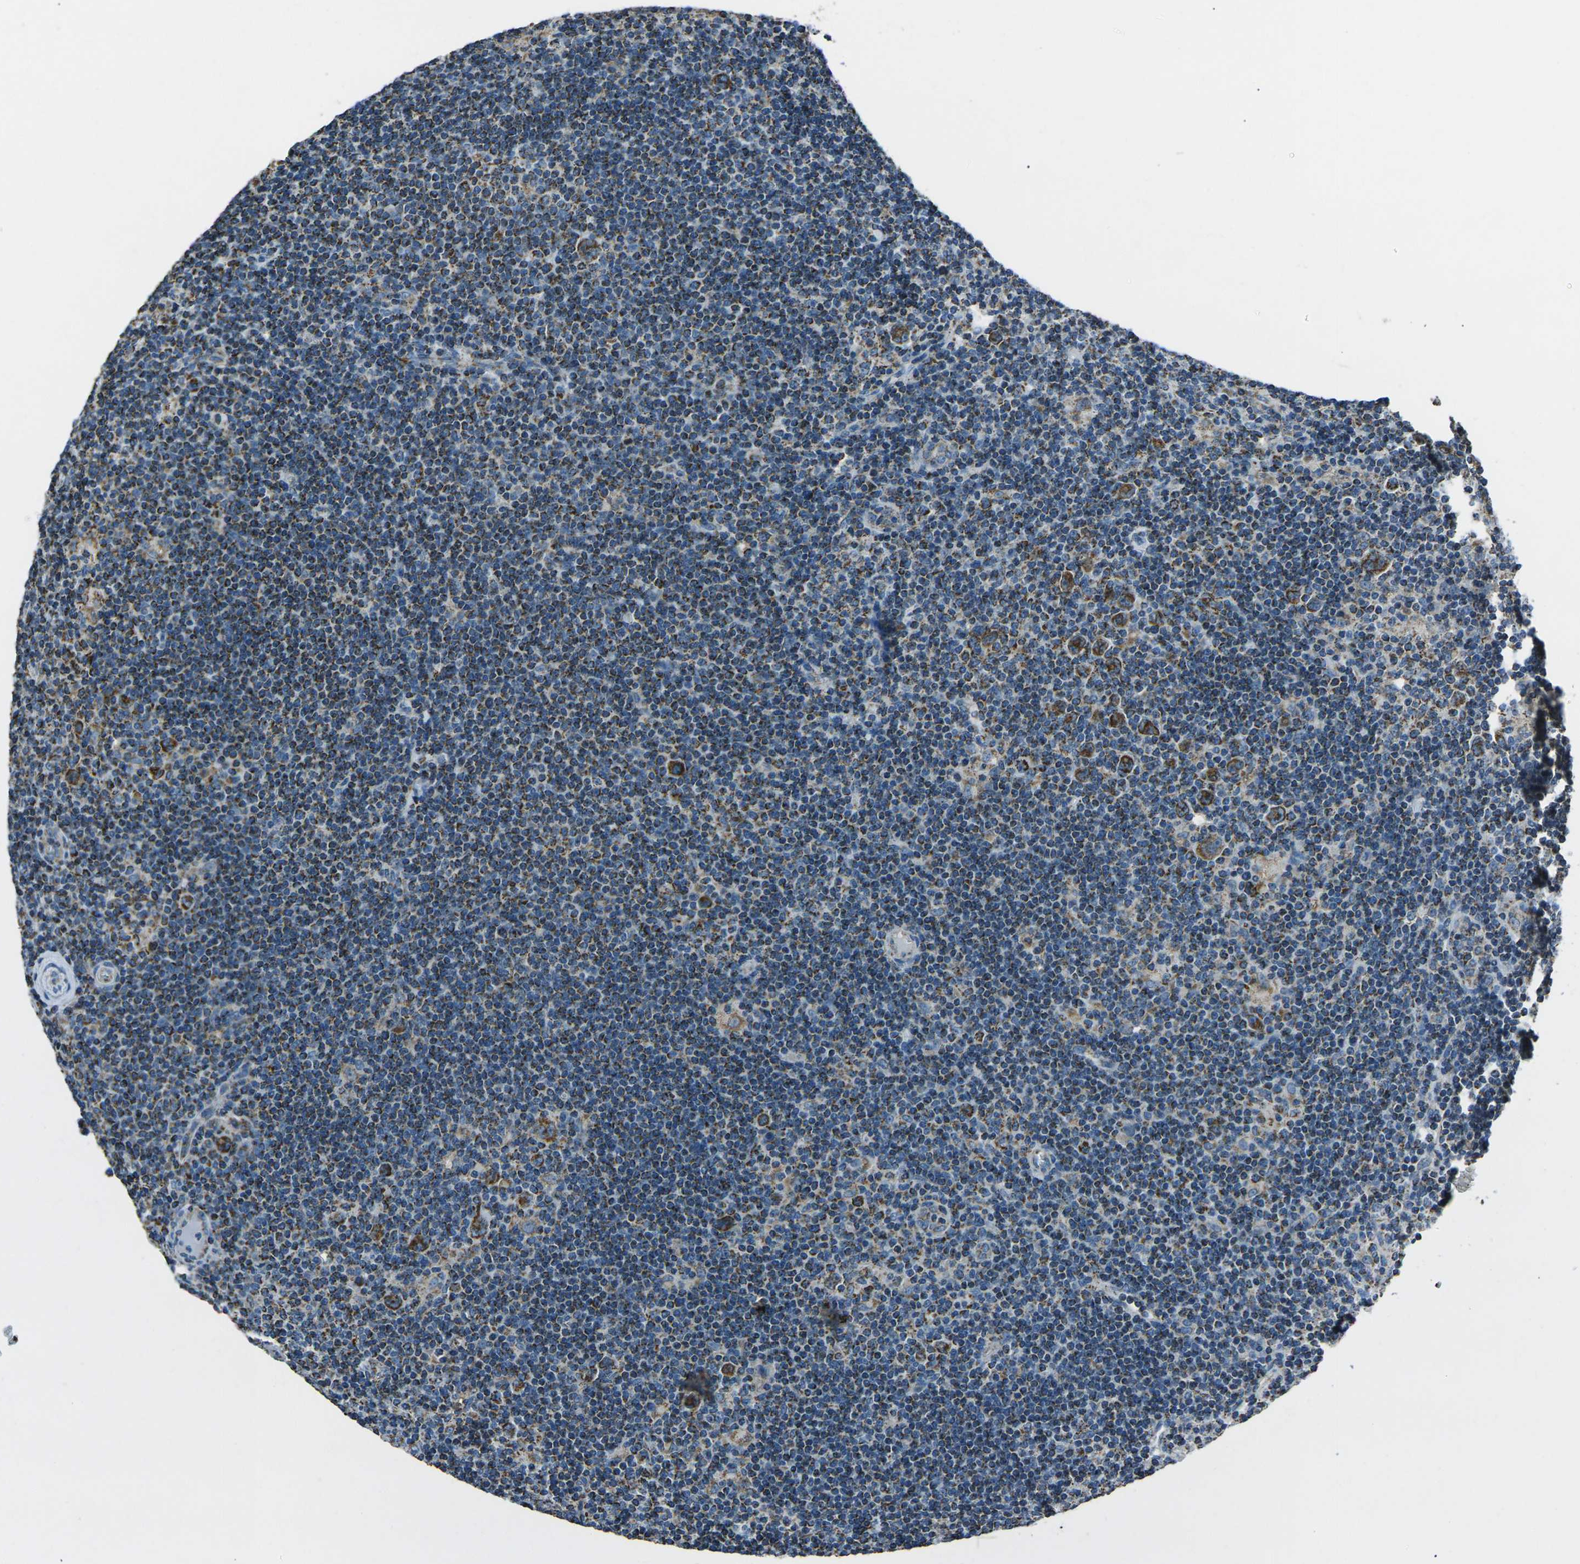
{"staining": {"intensity": "strong", "quantity": ">75%", "location": "cytoplasmic/membranous"}, "tissue": "lymphoma", "cell_type": "Tumor cells", "image_type": "cancer", "snomed": [{"axis": "morphology", "description": "Hodgkin's disease, NOS"}, {"axis": "topography", "description": "Lymph node"}], "caption": "Lymphoma stained for a protein displays strong cytoplasmic/membranous positivity in tumor cells. The staining is performed using DAB brown chromogen to label protein expression. The nuclei are counter-stained blue using hematoxylin.", "gene": "IRF3", "patient": {"sex": "female", "age": 57}}